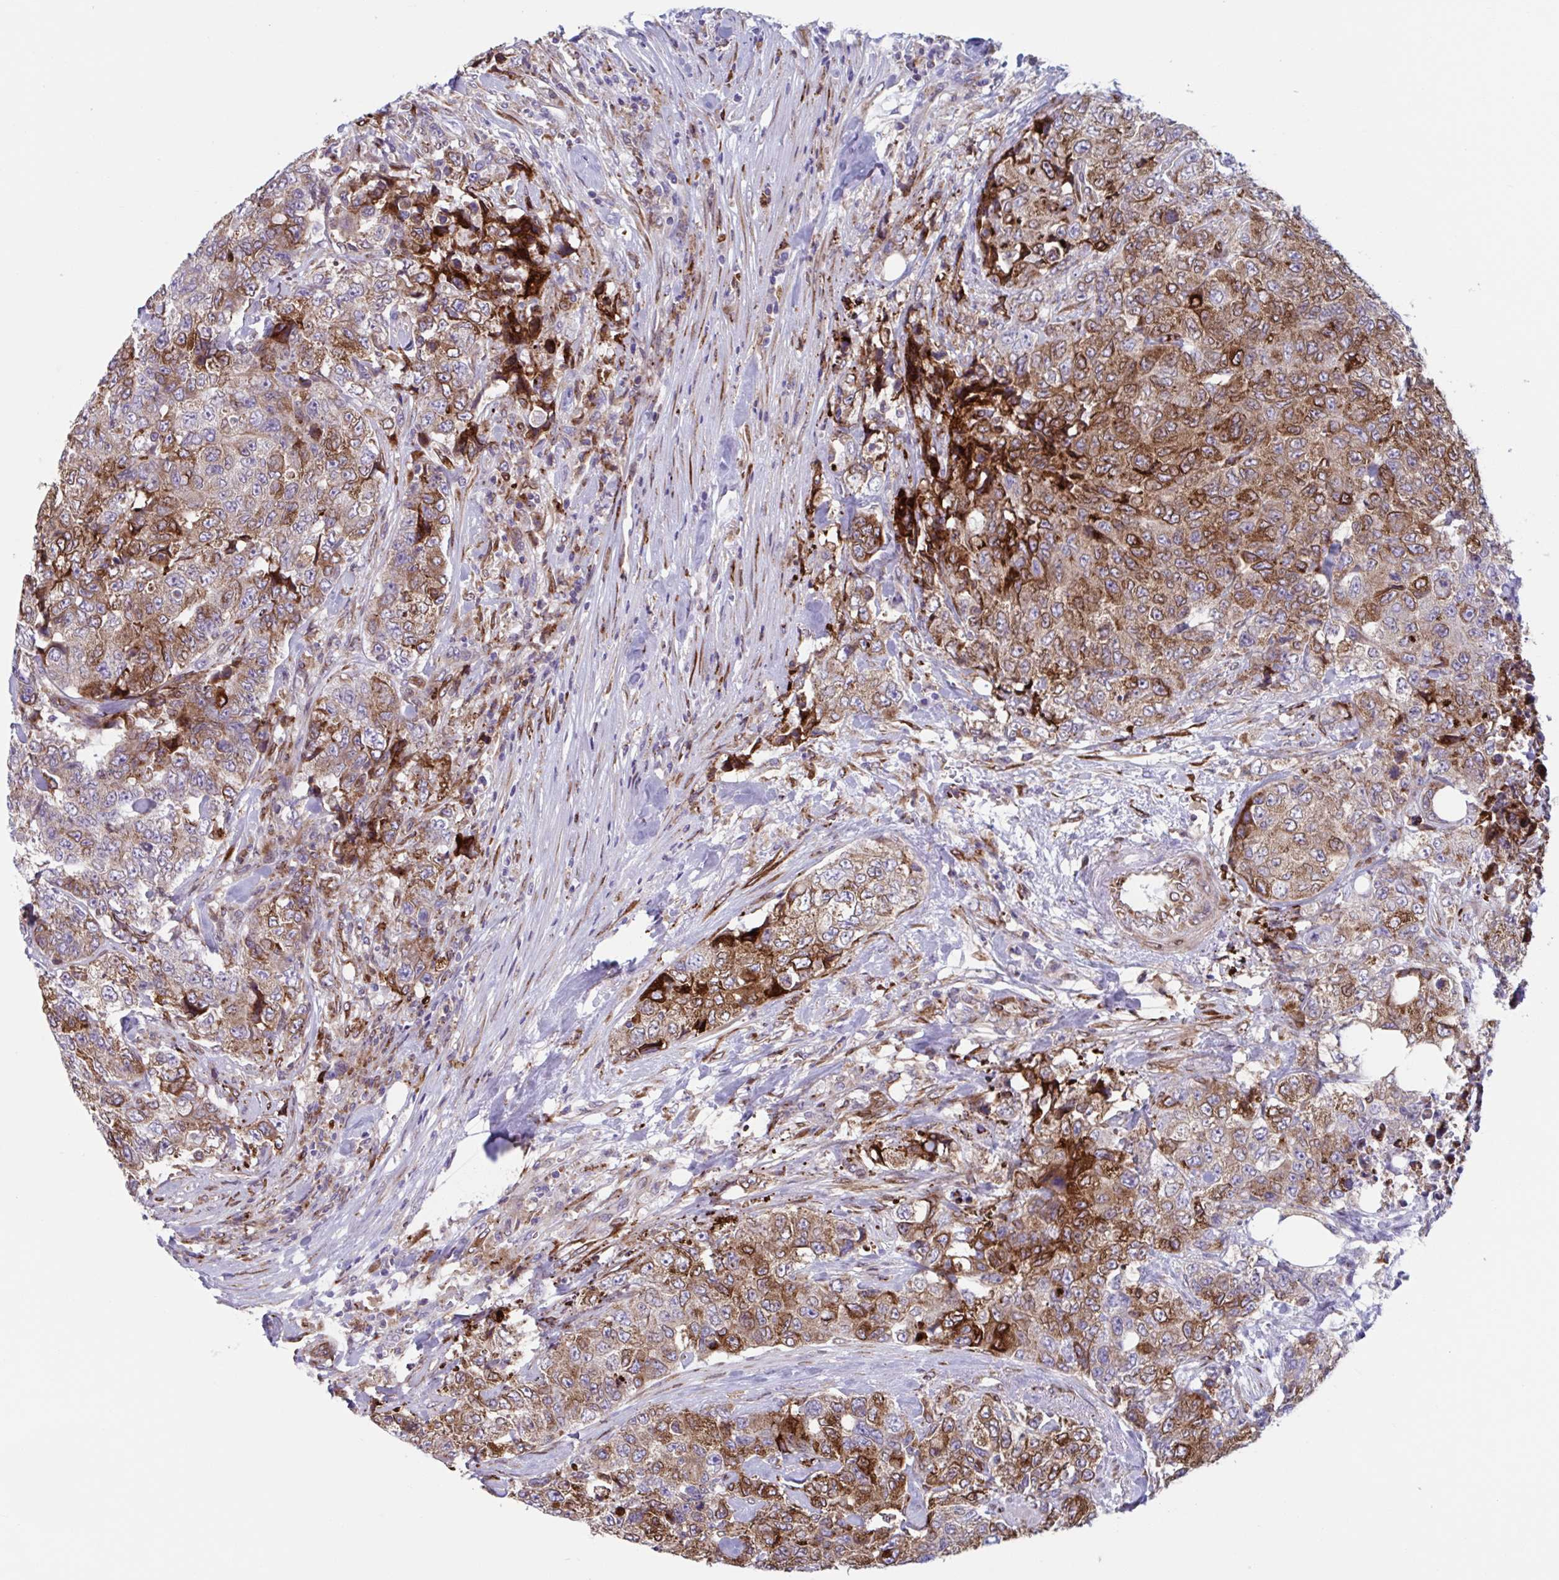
{"staining": {"intensity": "moderate", "quantity": "25%-75%", "location": "cytoplasmic/membranous"}, "tissue": "urothelial cancer", "cell_type": "Tumor cells", "image_type": "cancer", "snomed": [{"axis": "morphology", "description": "Urothelial carcinoma, High grade"}, {"axis": "topography", "description": "Urinary bladder"}], "caption": "This image exhibits IHC staining of human urothelial cancer, with medium moderate cytoplasmic/membranous expression in approximately 25%-75% of tumor cells.", "gene": "RFK", "patient": {"sex": "female", "age": 78}}